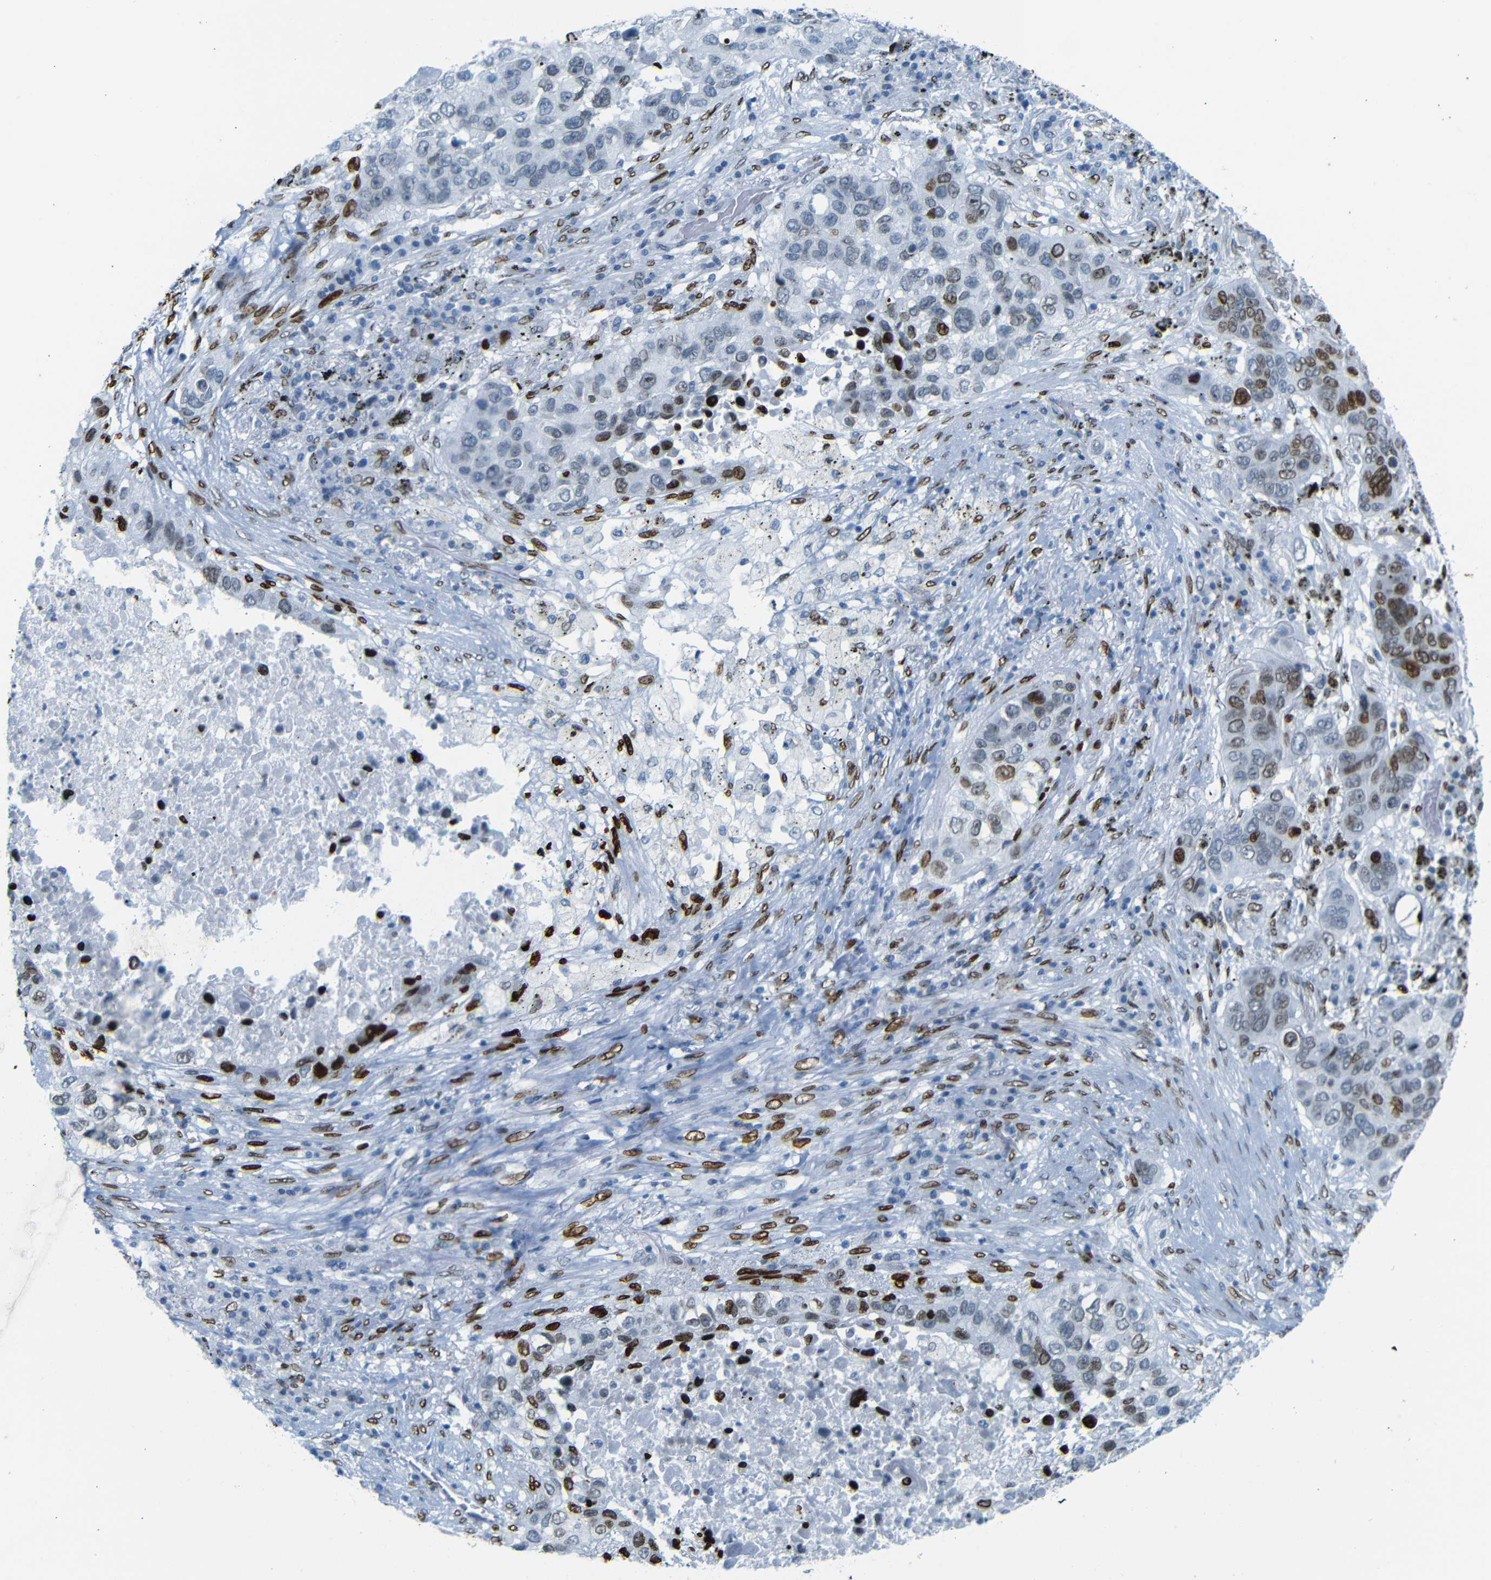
{"staining": {"intensity": "strong", "quantity": ">75%", "location": "nuclear"}, "tissue": "lung cancer", "cell_type": "Tumor cells", "image_type": "cancer", "snomed": [{"axis": "morphology", "description": "Squamous cell carcinoma, NOS"}, {"axis": "topography", "description": "Lung"}], "caption": "Strong nuclear staining is seen in about >75% of tumor cells in lung cancer (squamous cell carcinoma).", "gene": "NPIPB15", "patient": {"sex": "male", "age": 57}}